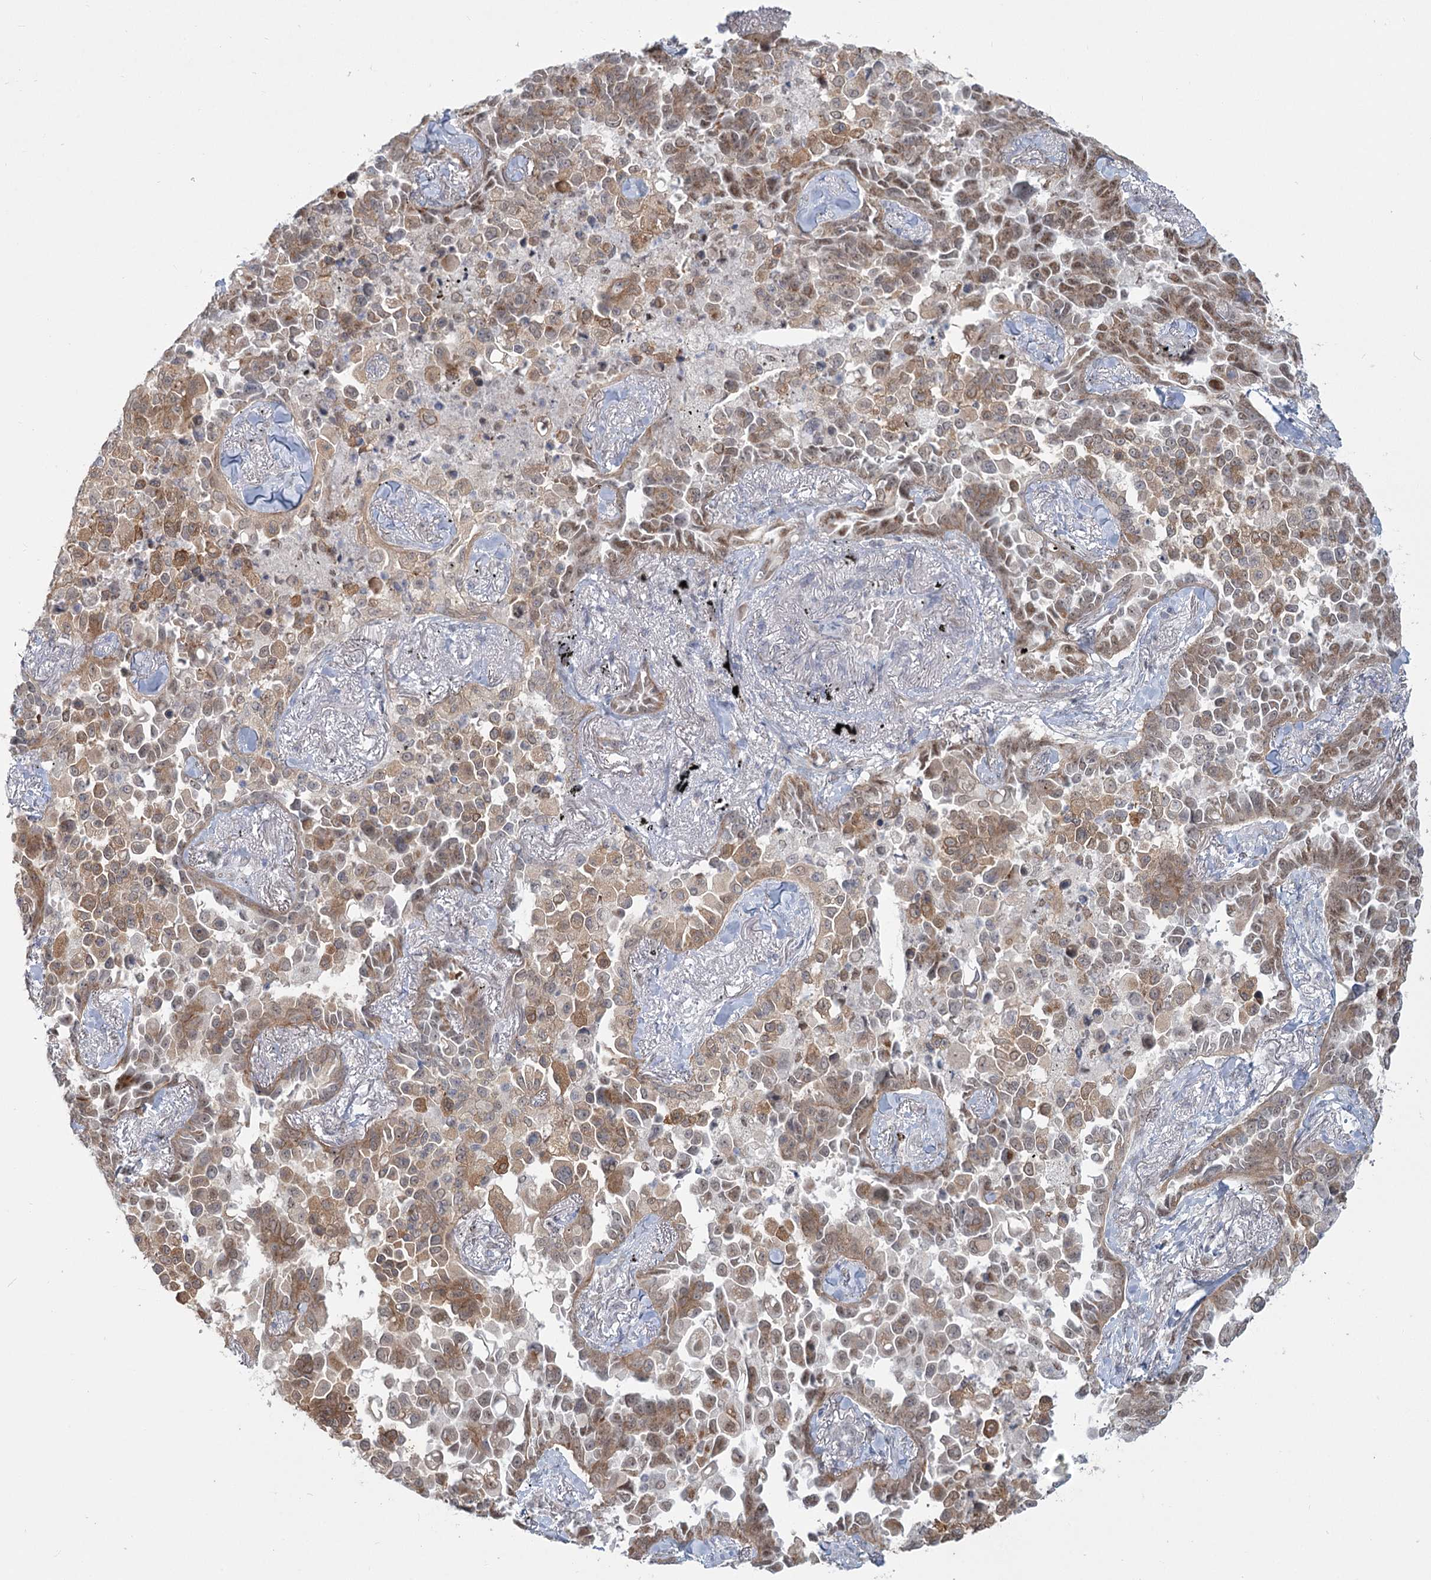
{"staining": {"intensity": "moderate", "quantity": ">75%", "location": "cytoplasmic/membranous,nuclear"}, "tissue": "lung cancer", "cell_type": "Tumor cells", "image_type": "cancer", "snomed": [{"axis": "morphology", "description": "Adenocarcinoma, NOS"}, {"axis": "topography", "description": "Lung"}], "caption": "Lung cancer (adenocarcinoma) stained with DAB immunohistochemistry demonstrates medium levels of moderate cytoplasmic/membranous and nuclear expression in approximately >75% of tumor cells.", "gene": "MTG1", "patient": {"sex": "female", "age": 67}}